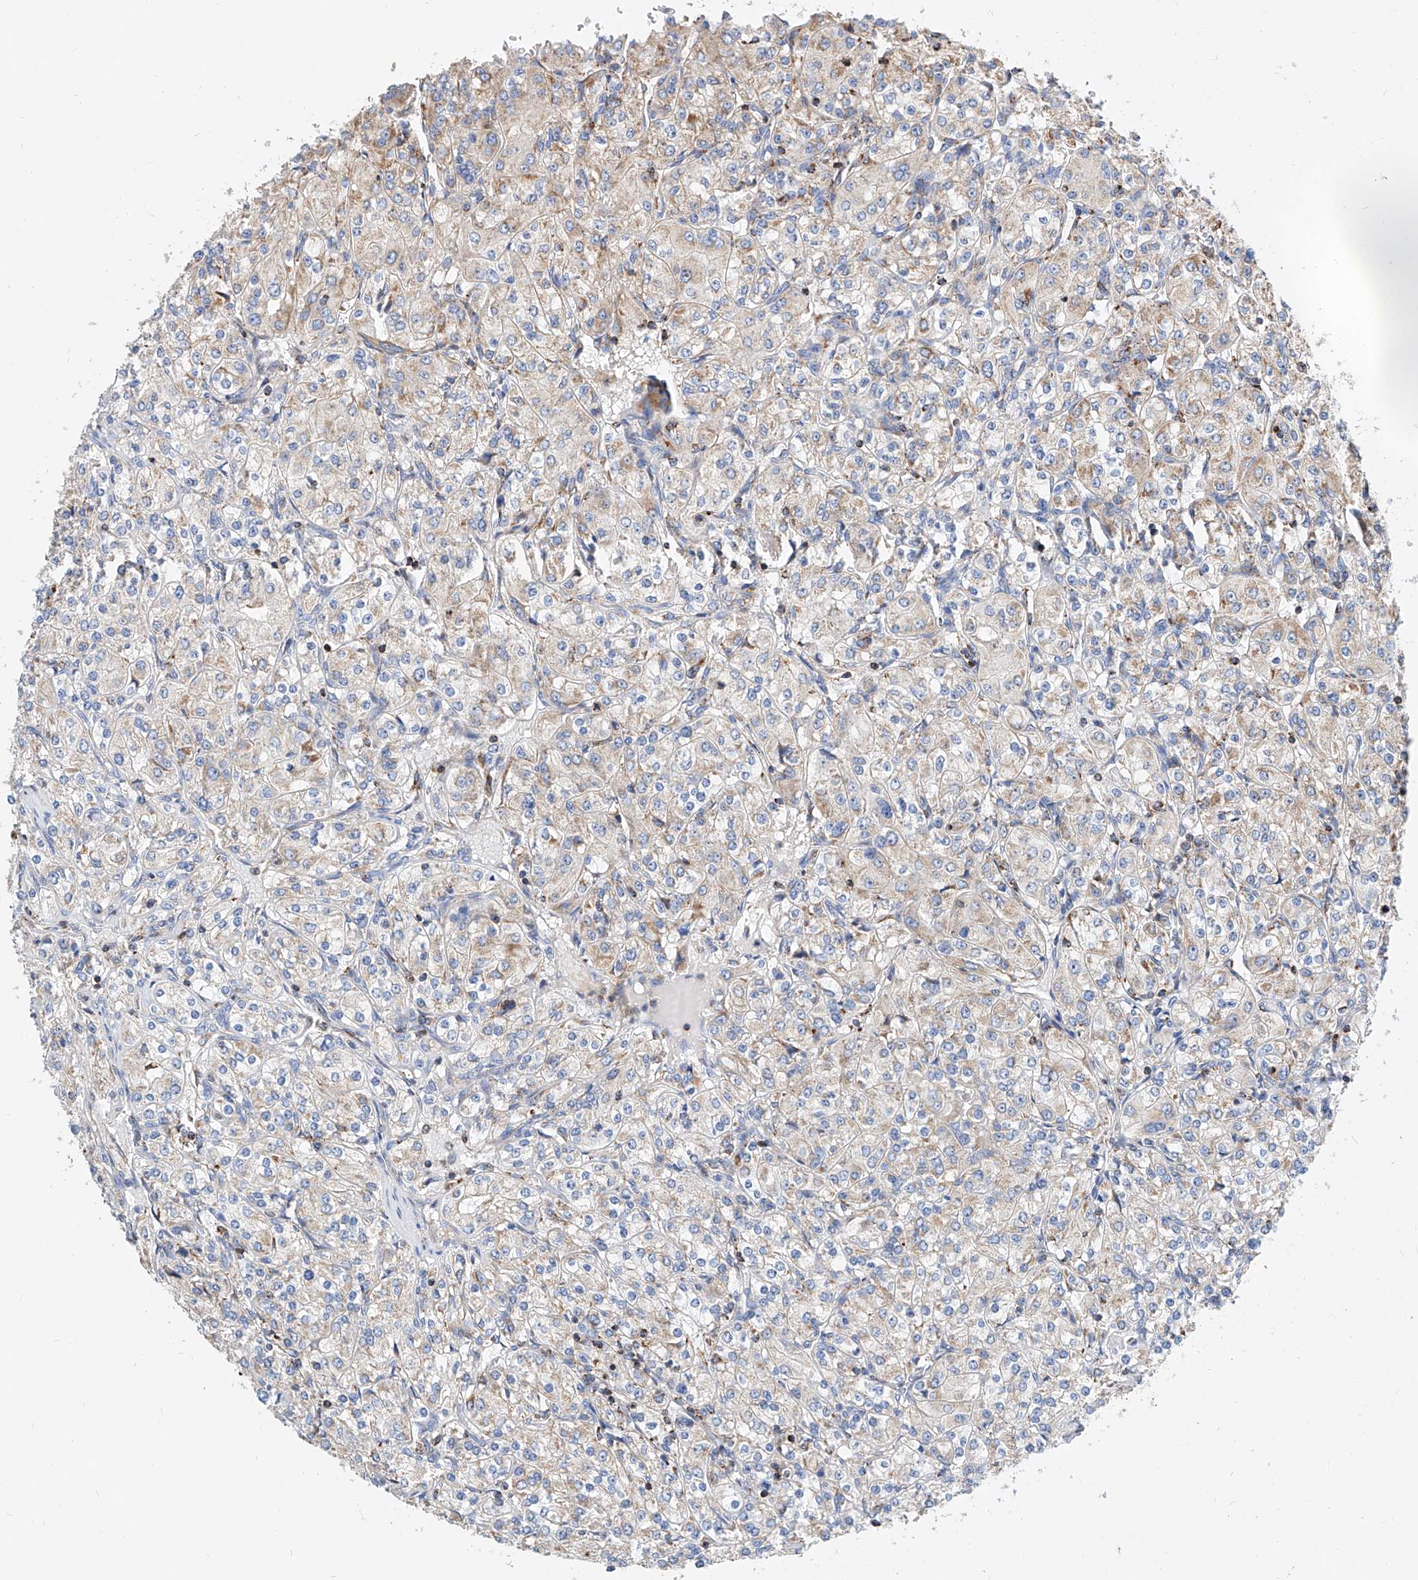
{"staining": {"intensity": "weak", "quantity": "25%-75%", "location": "cytoplasmic/membranous"}, "tissue": "renal cancer", "cell_type": "Tumor cells", "image_type": "cancer", "snomed": [{"axis": "morphology", "description": "Adenocarcinoma, NOS"}, {"axis": "topography", "description": "Kidney"}], "caption": "Immunohistochemical staining of renal cancer reveals low levels of weak cytoplasmic/membranous positivity in approximately 25%-75% of tumor cells.", "gene": "CPNE5", "patient": {"sex": "male", "age": 77}}